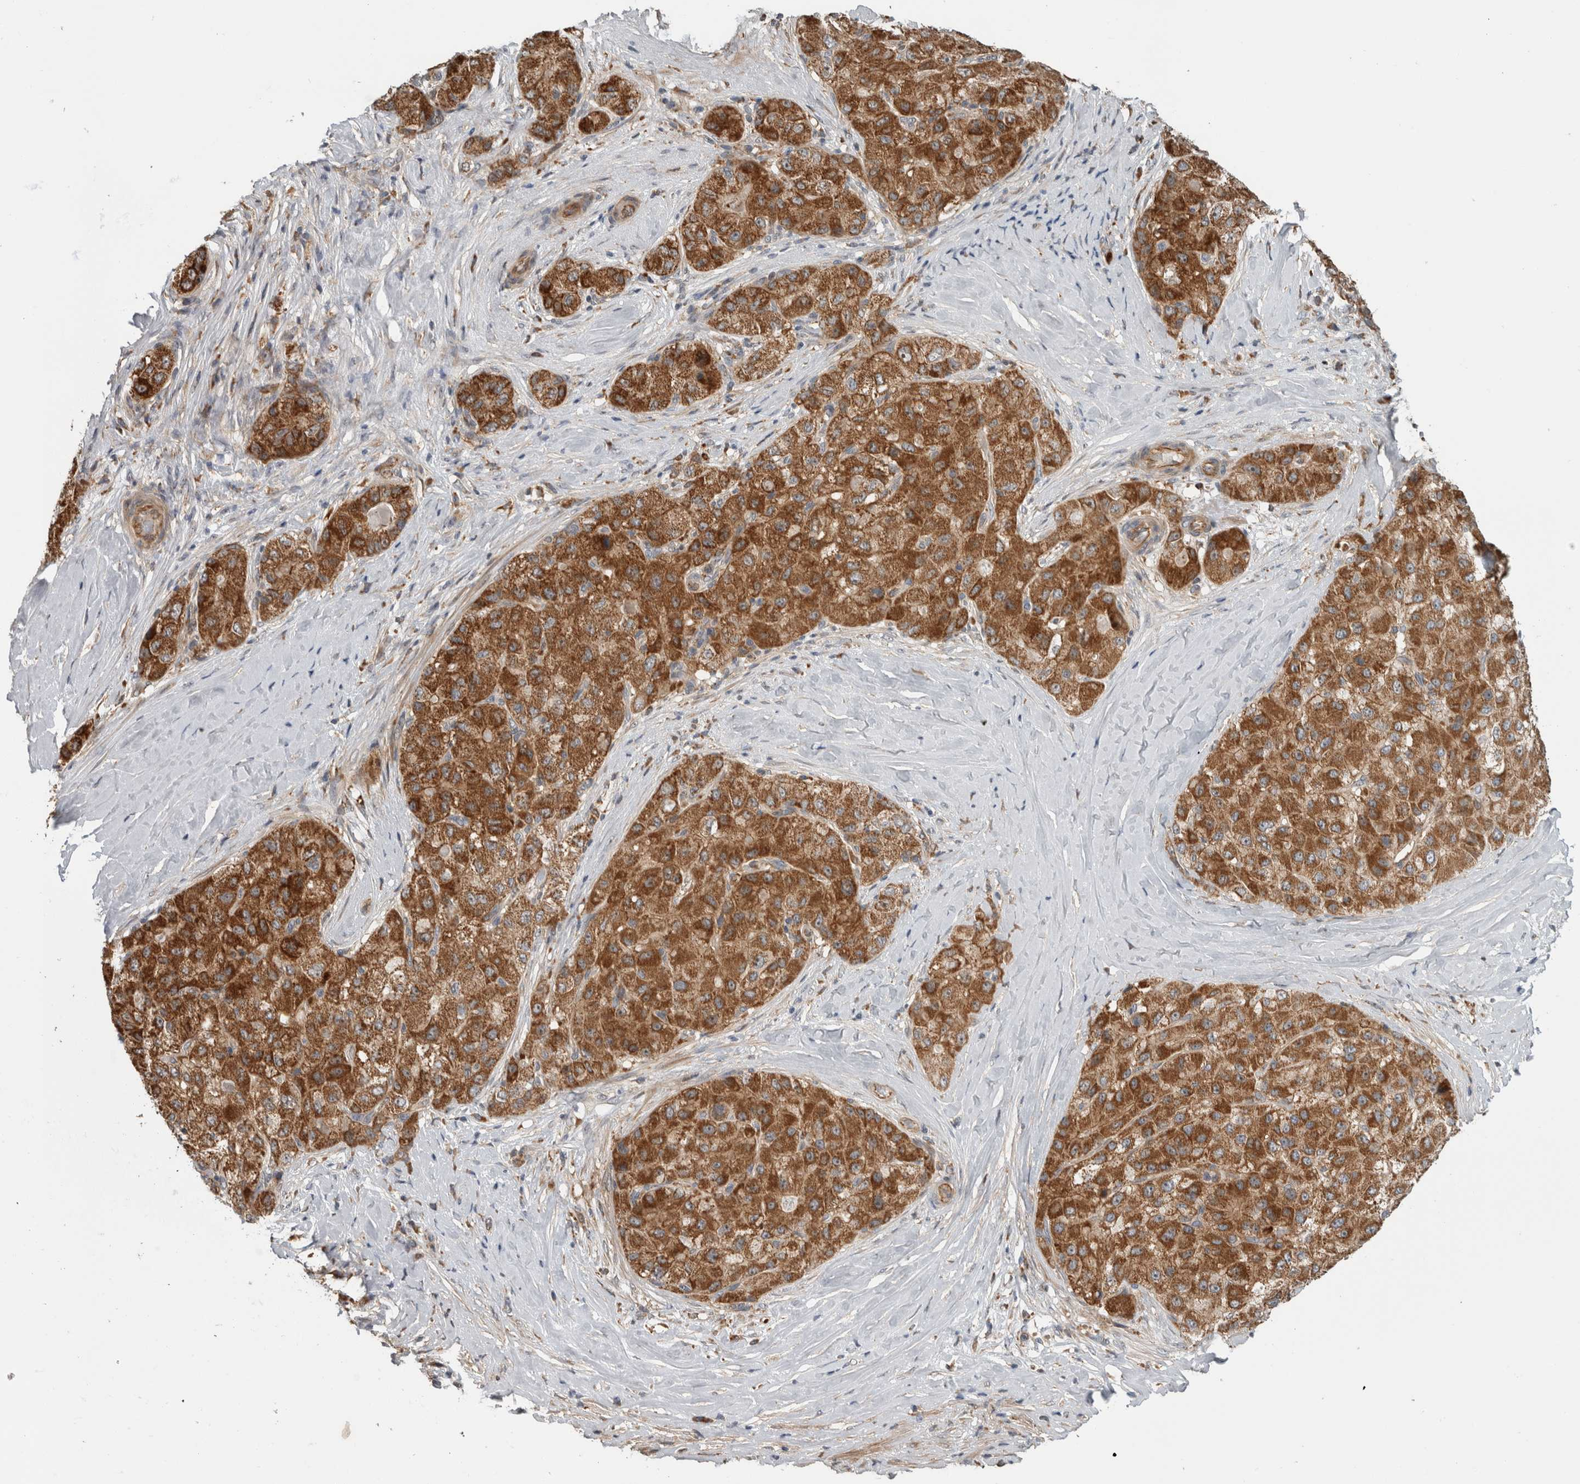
{"staining": {"intensity": "strong", "quantity": ">75%", "location": "cytoplasmic/membranous"}, "tissue": "liver cancer", "cell_type": "Tumor cells", "image_type": "cancer", "snomed": [{"axis": "morphology", "description": "Carcinoma, Hepatocellular, NOS"}, {"axis": "topography", "description": "Liver"}], "caption": "There is high levels of strong cytoplasmic/membranous staining in tumor cells of liver hepatocellular carcinoma, as demonstrated by immunohistochemical staining (brown color).", "gene": "ADGRL3", "patient": {"sex": "male", "age": 80}}